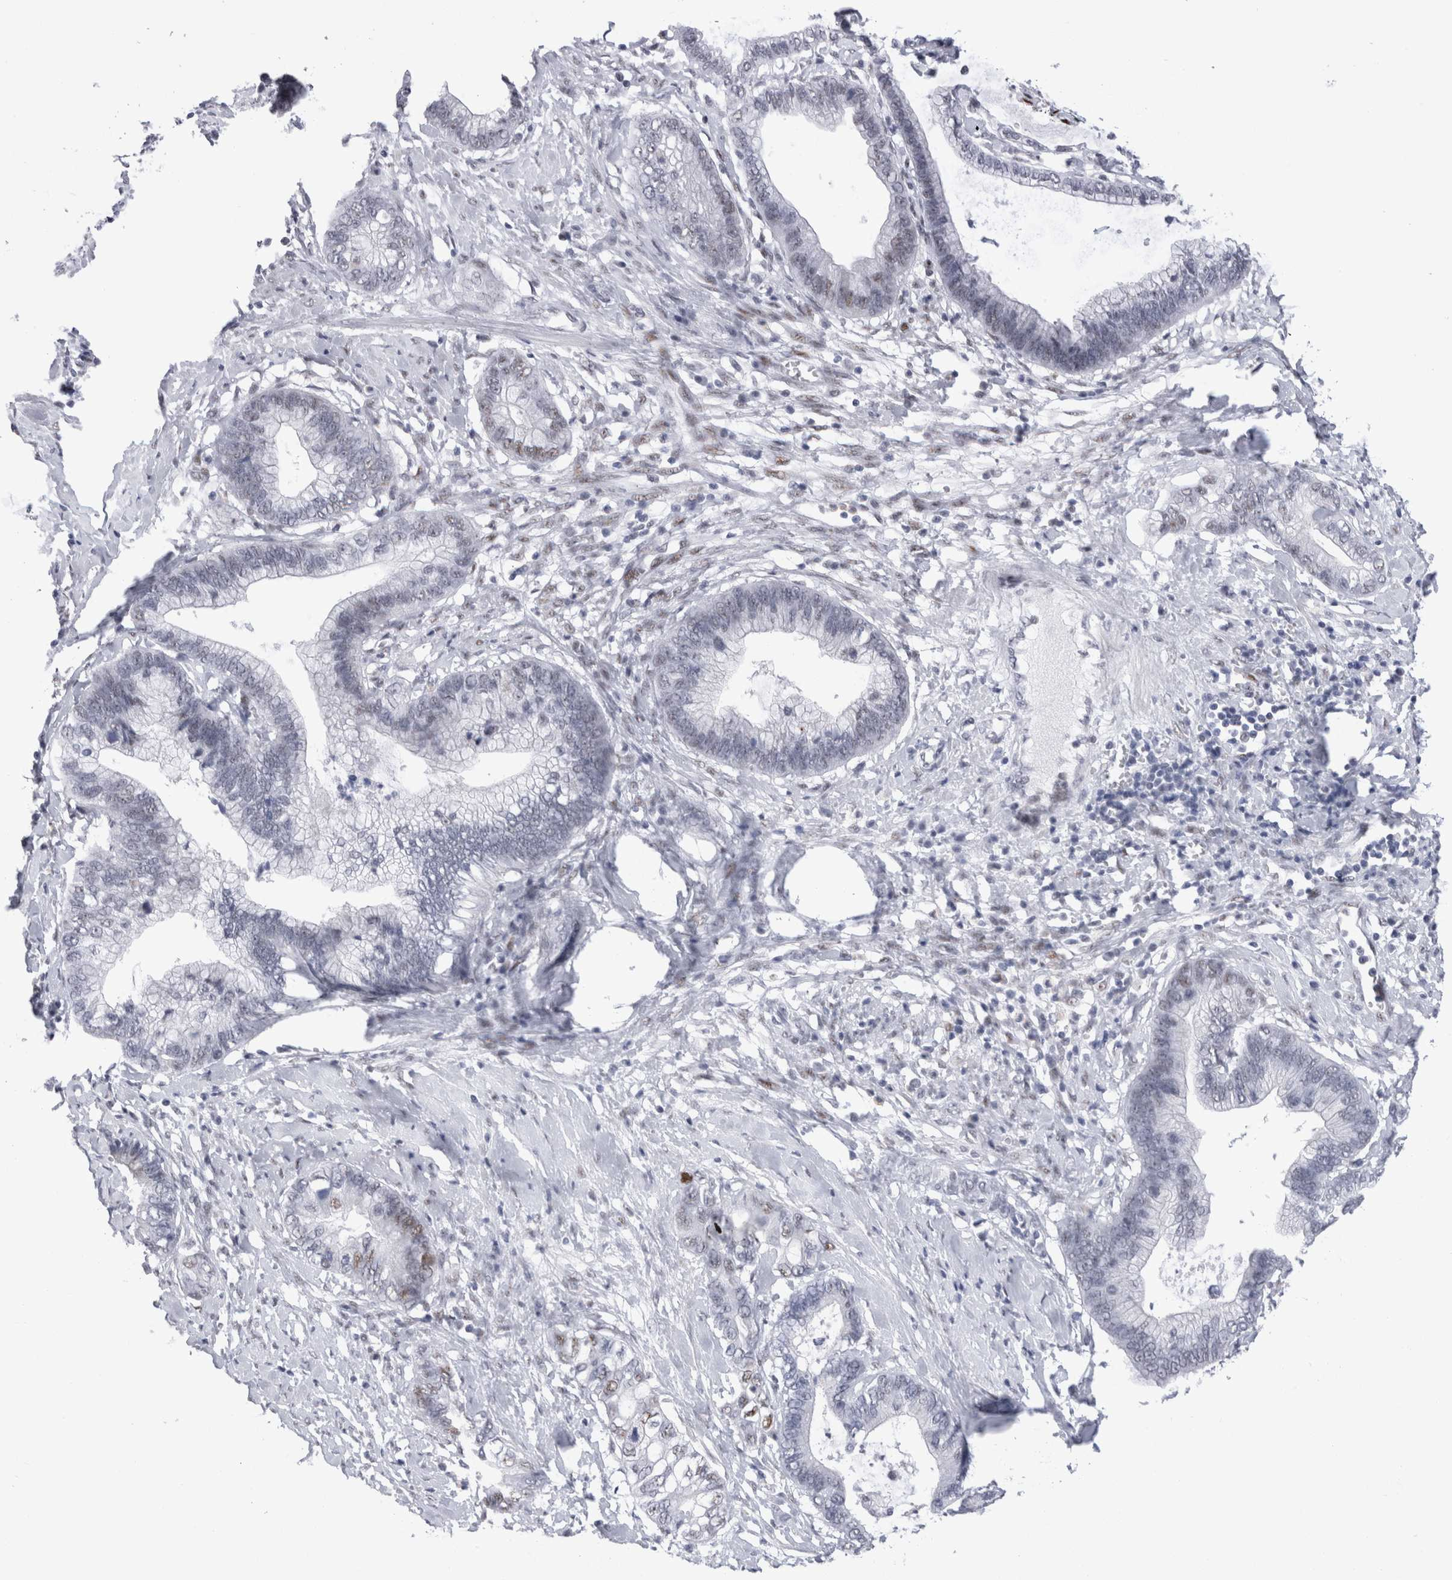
{"staining": {"intensity": "weak", "quantity": "<25%", "location": "nuclear"}, "tissue": "cervical cancer", "cell_type": "Tumor cells", "image_type": "cancer", "snomed": [{"axis": "morphology", "description": "Adenocarcinoma, NOS"}, {"axis": "topography", "description": "Cervix"}], "caption": "High magnification brightfield microscopy of cervical adenocarcinoma stained with DAB (3,3'-diaminobenzidine) (brown) and counterstained with hematoxylin (blue): tumor cells show no significant positivity. Nuclei are stained in blue.", "gene": "RBM6", "patient": {"sex": "female", "age": 44}}